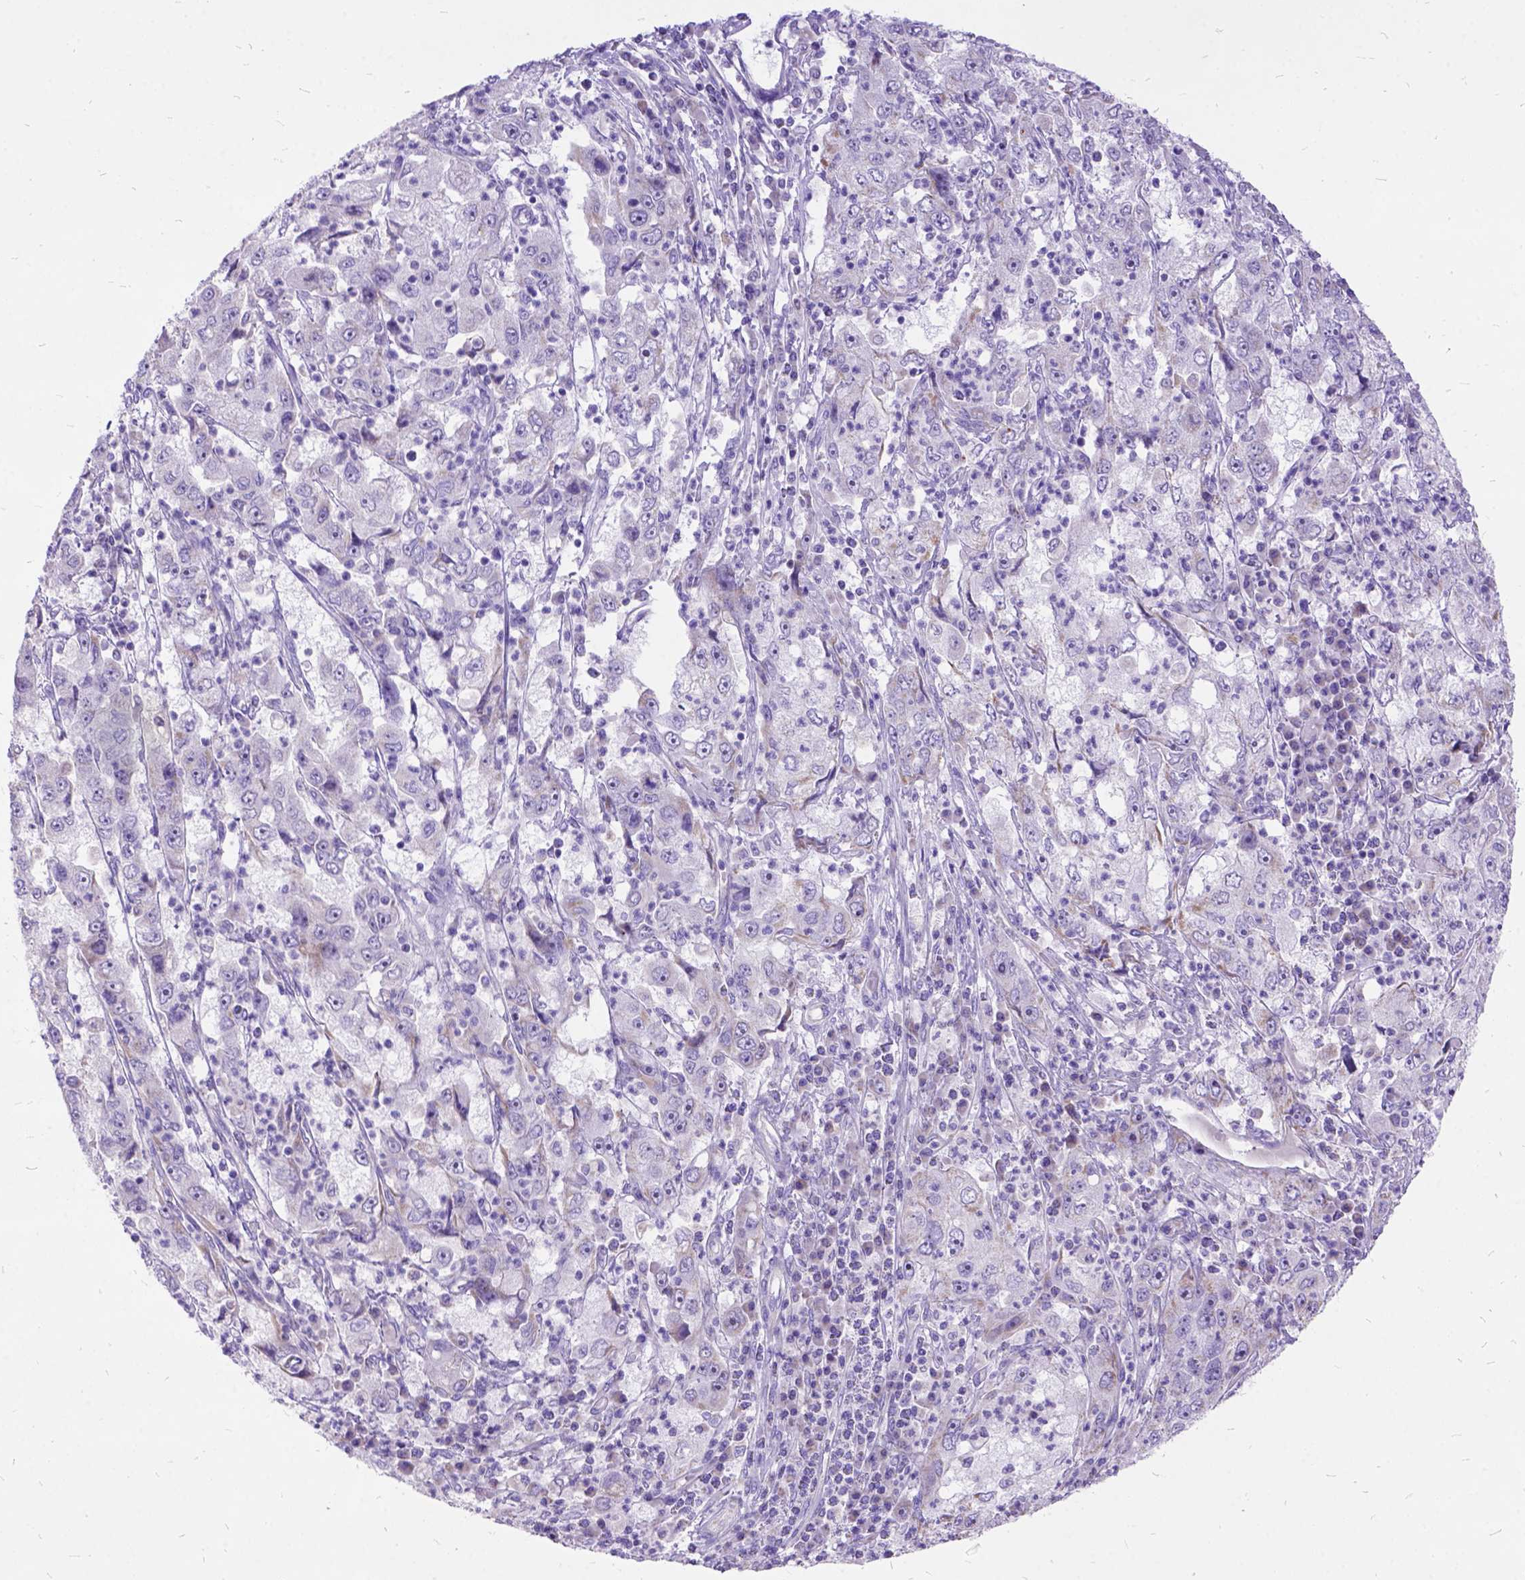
{"staining": {"intensity": "negative", "quantity": "none", "location": "none"}, "tissue": "cervical cancer", "cell_type": "Tumor cells", "image_type": "cancer", "snomed": [{"axis": "morphology", "description": "Squamous cell carcinoma, NOS"}, {"axis": "topography", "description": "Cervix"}], "caption": "A high-resolution histopathology image shows immunohistochemistry (IHC) staining of cervical cancer (squamous cell carcinoma), which reveals no significant positivity in tumor cells. (DAB IHC visualized using brightfield microscopy, high magnification).", "gene": "CTAG2", "patient": {"sex": "female", "age": 36}}